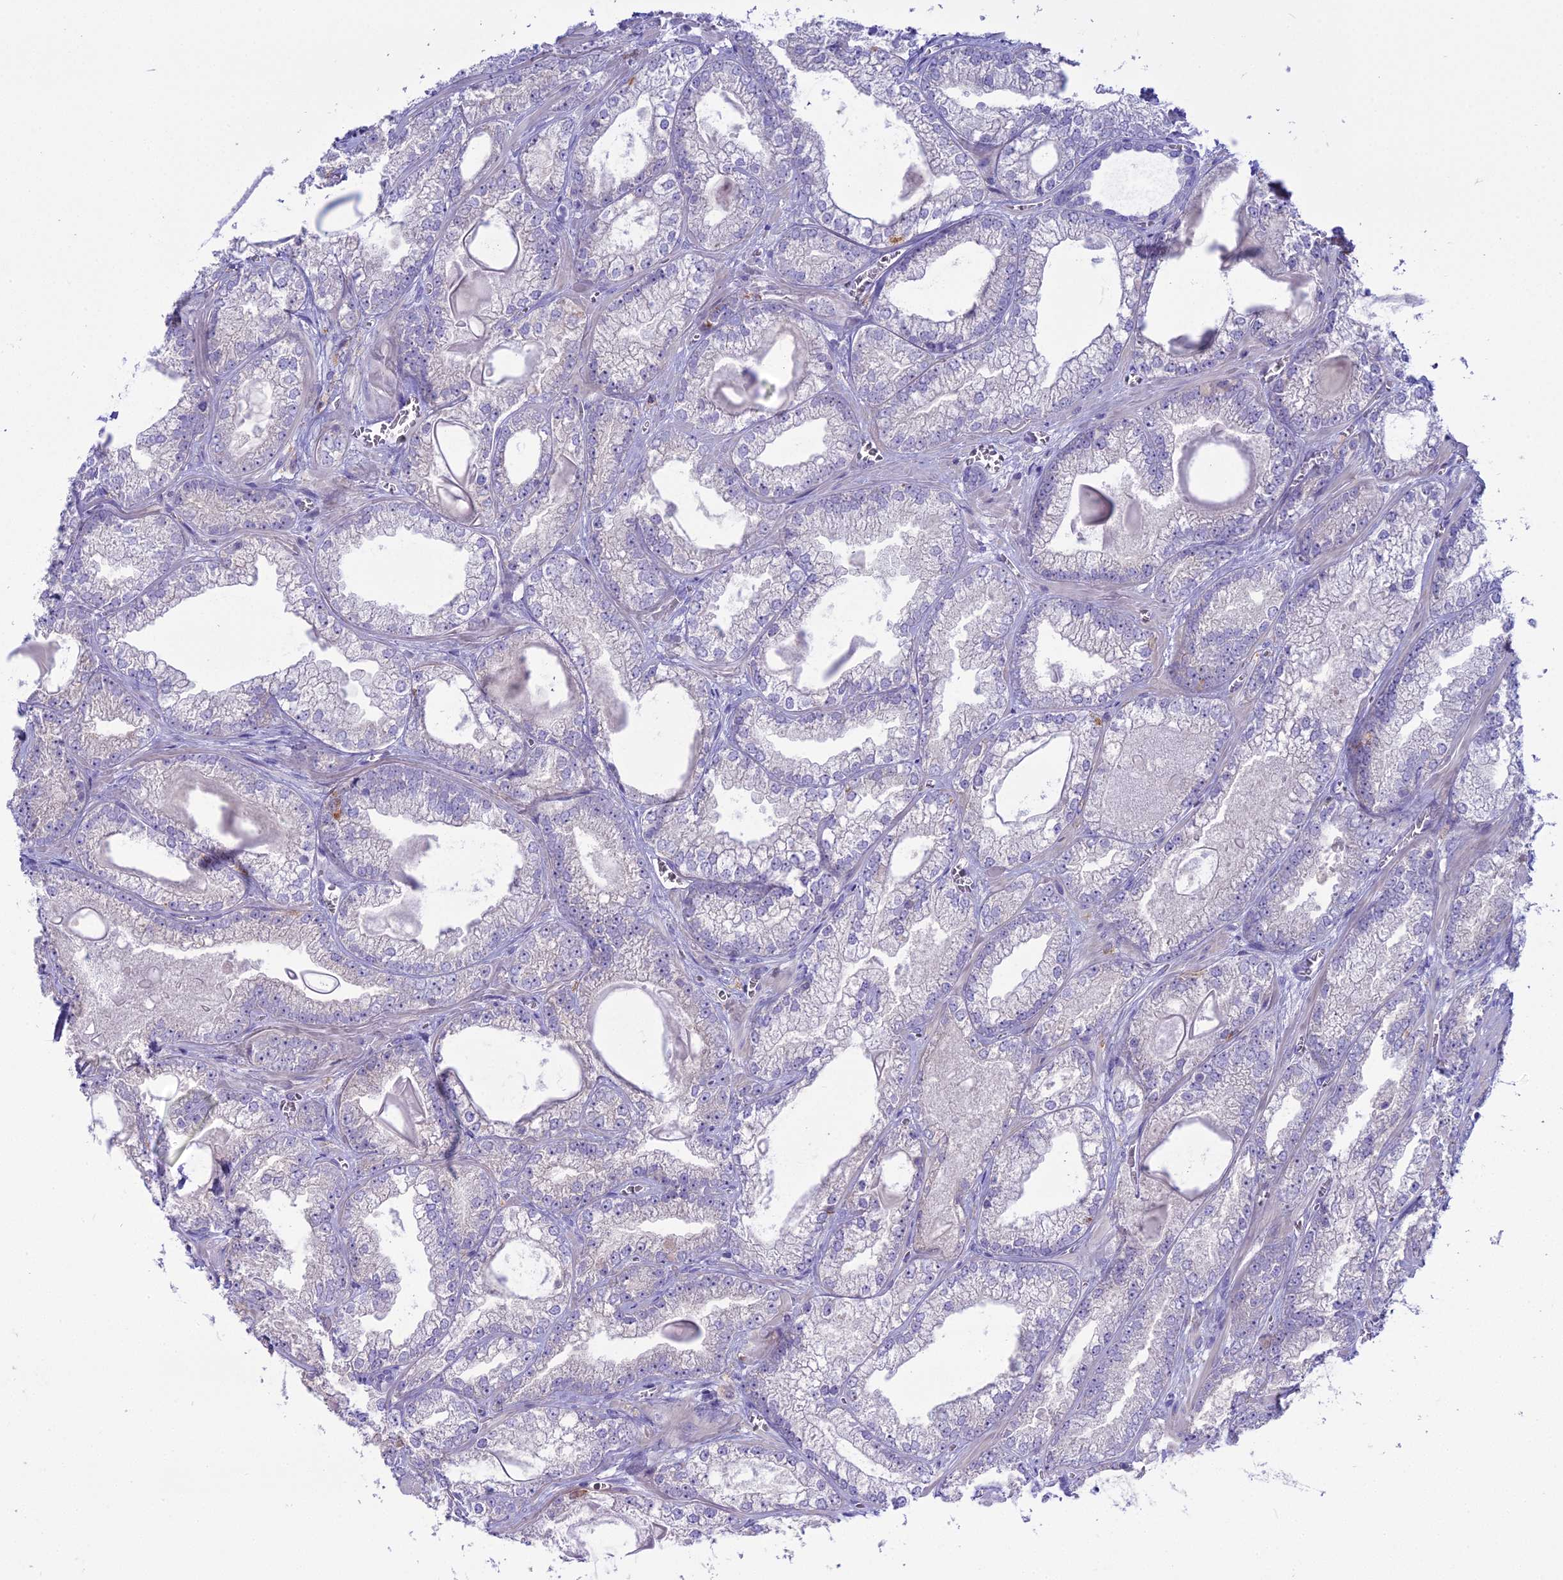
{"staining": {"intensity": "negative", "quantity": "none", "location": "none"}, "tissue": "prostate cancer", "cell_type": "Tumor cells", "image_type": "cancer", "snomed": [{"axis": "morphology", "description": "Adenocarcinoma, Low grade"}, {"axis": "topography", "description": "Prostate"}], "caption": "This histopathology image is of prostate cancer (adenocarcinoma (low-grade)) stained with IHC to label a protein in brown with the nuclei are counter-stained blue. There is no positivity in tumor cells.", "gene": "BLNK", "patient": {"sex": "male", "age": 57}}